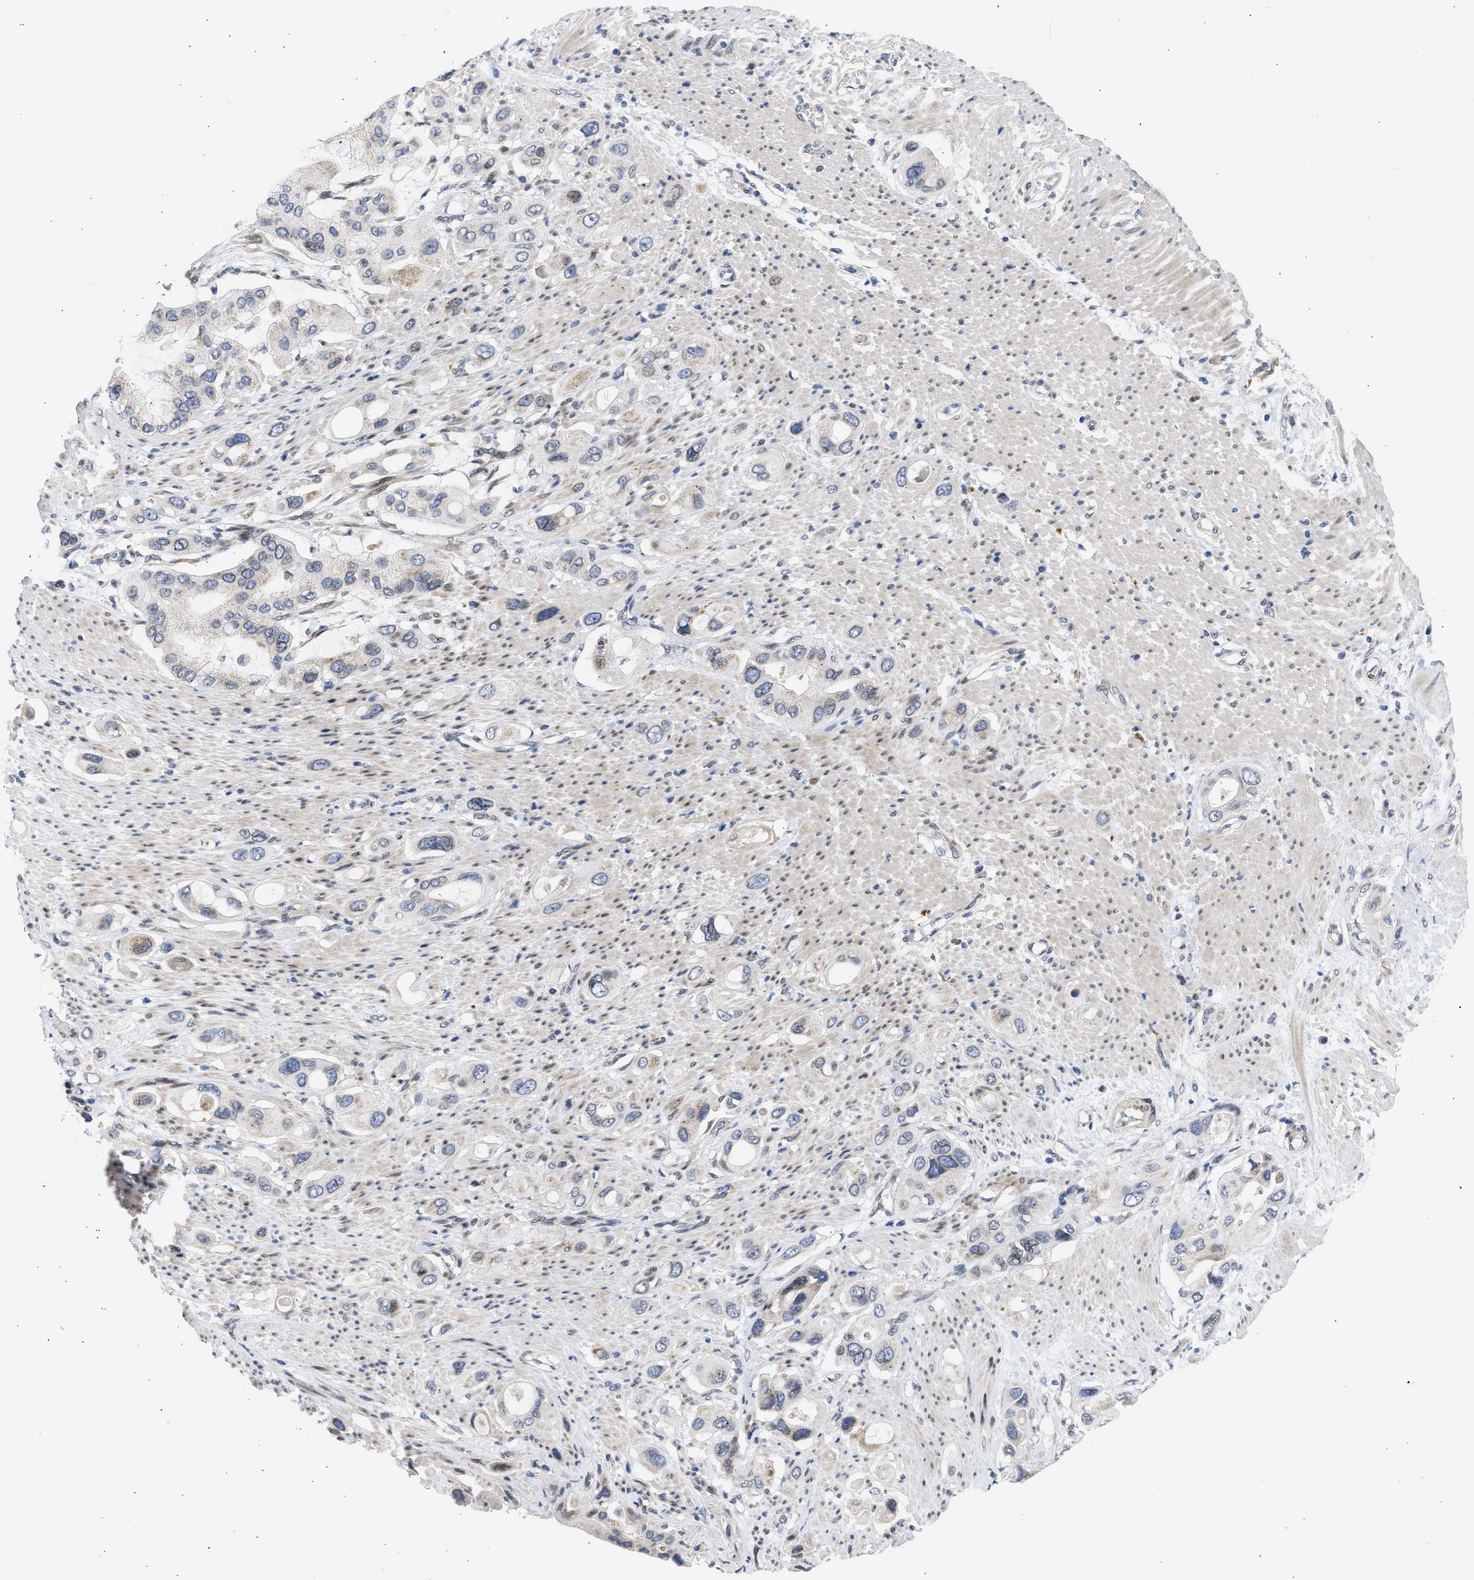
{"staining": {"intensity": "weak", "quantity": "<25%", "location": "cytoplasmic/membranous"}, "tissue": "pancreatic cancer", "cell_type": "Tumor cells", "image_type": "cancer", "snomed": [{"axis": "morphology", "description": "Adenocarcinoma, NOS"}, {"axis": "topography", "description": "Pancreas"}], "caption": "A high-resolution histopathology image shows IHC staining of pancreatic cancer (adenocarcinoma), which demonstrates no significant positivity in tumor cells.", "gene": "NUP35", "patient": {"sex": "female", "age": 56}}